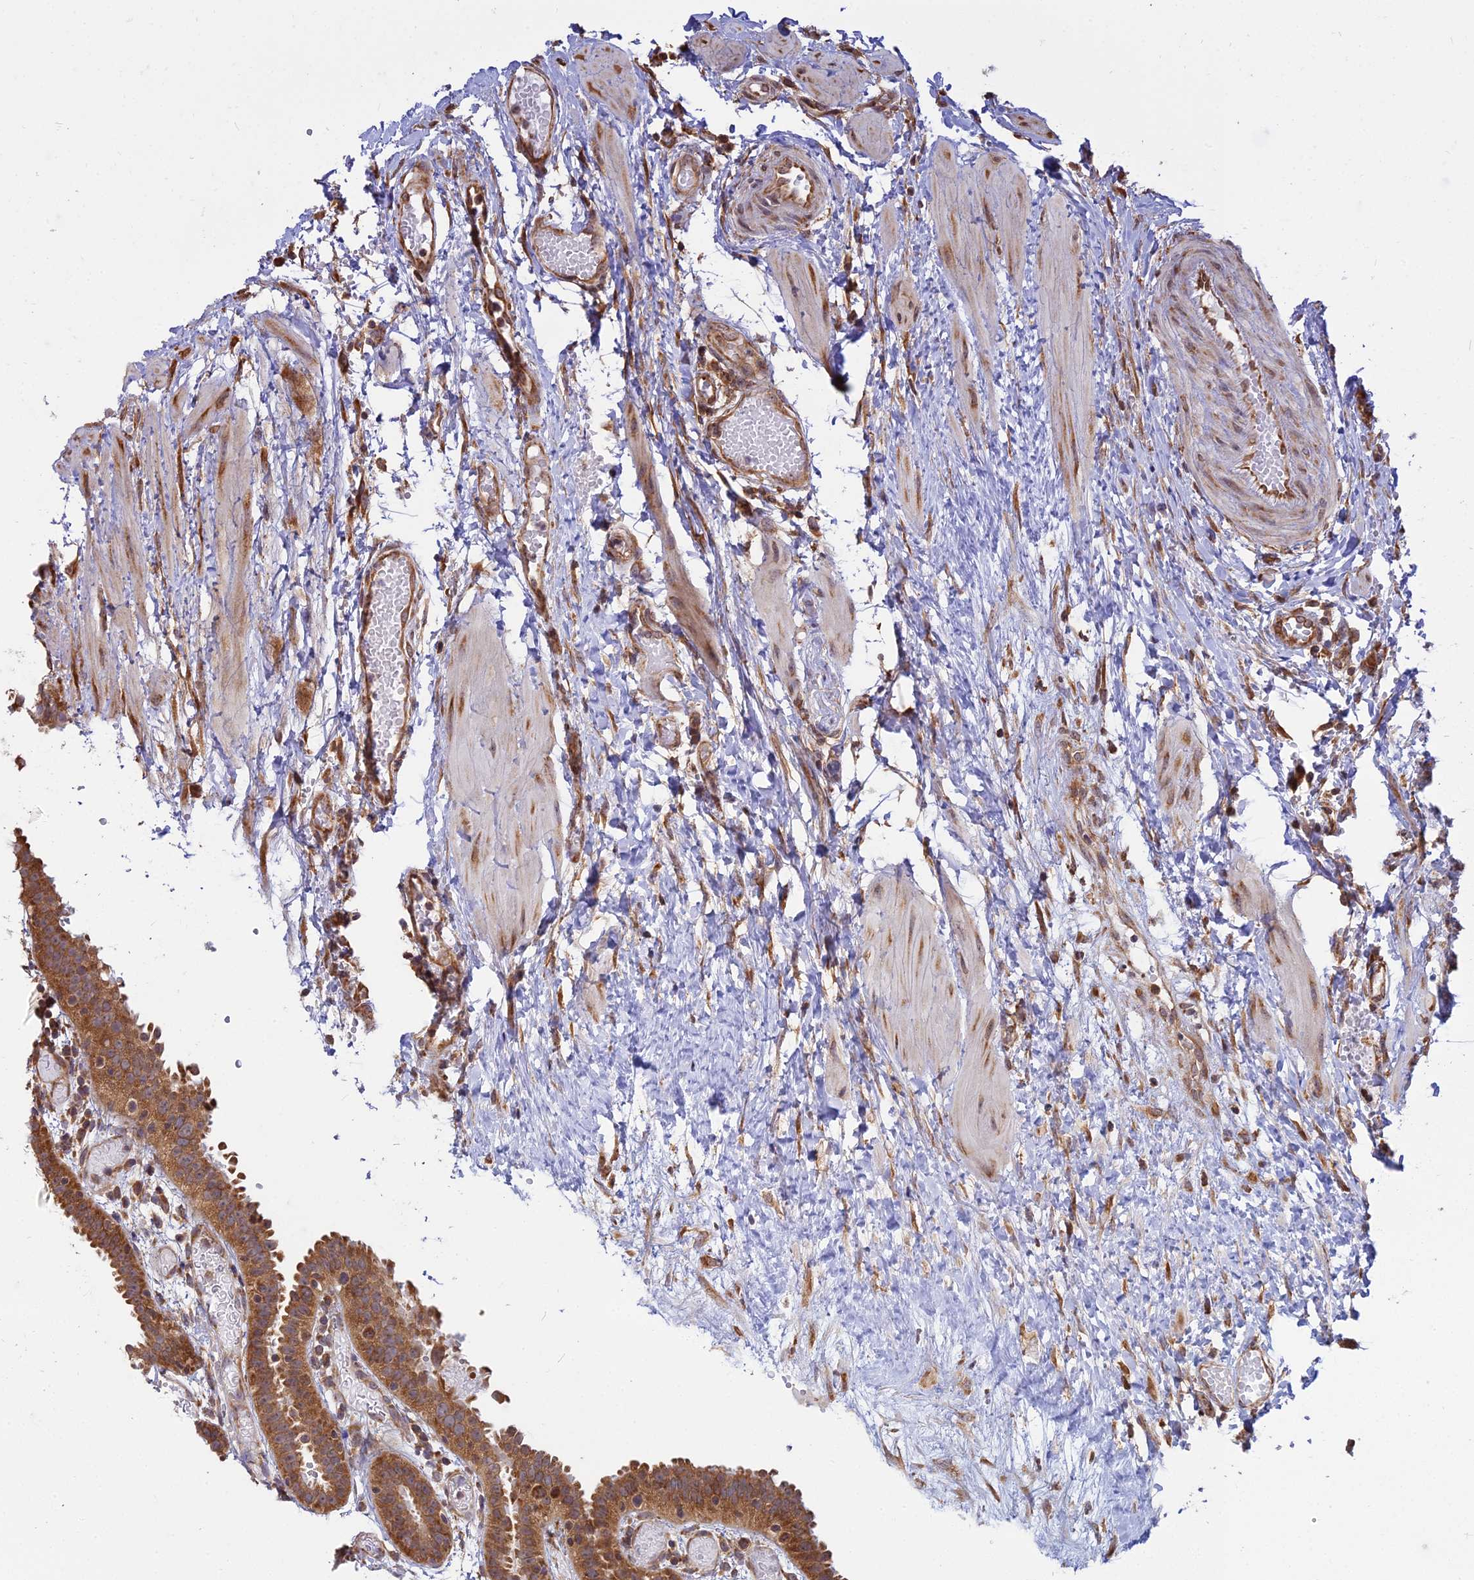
{"staining": {"intensity": "strong", "quantity": ">75%", "location": "cytoplasmic/membranous"}, "tissue": "fallopian tube", "cell_type": "Glandular cells", "image_type": "normal", "snomed": [{"axis": "morphology", "description": "Normal tissue, NOS"}, {"axis": "topography", "description": "Fallopian tube"}], "caption": "The photomicrograph displays staining of unremarkable fallopian tube, revealing strong cytoplasmic/membranous protein staining (brown color) within glandular cells.", "gene": "RPL26", "patient": {"sex": "female", "age": 37}}